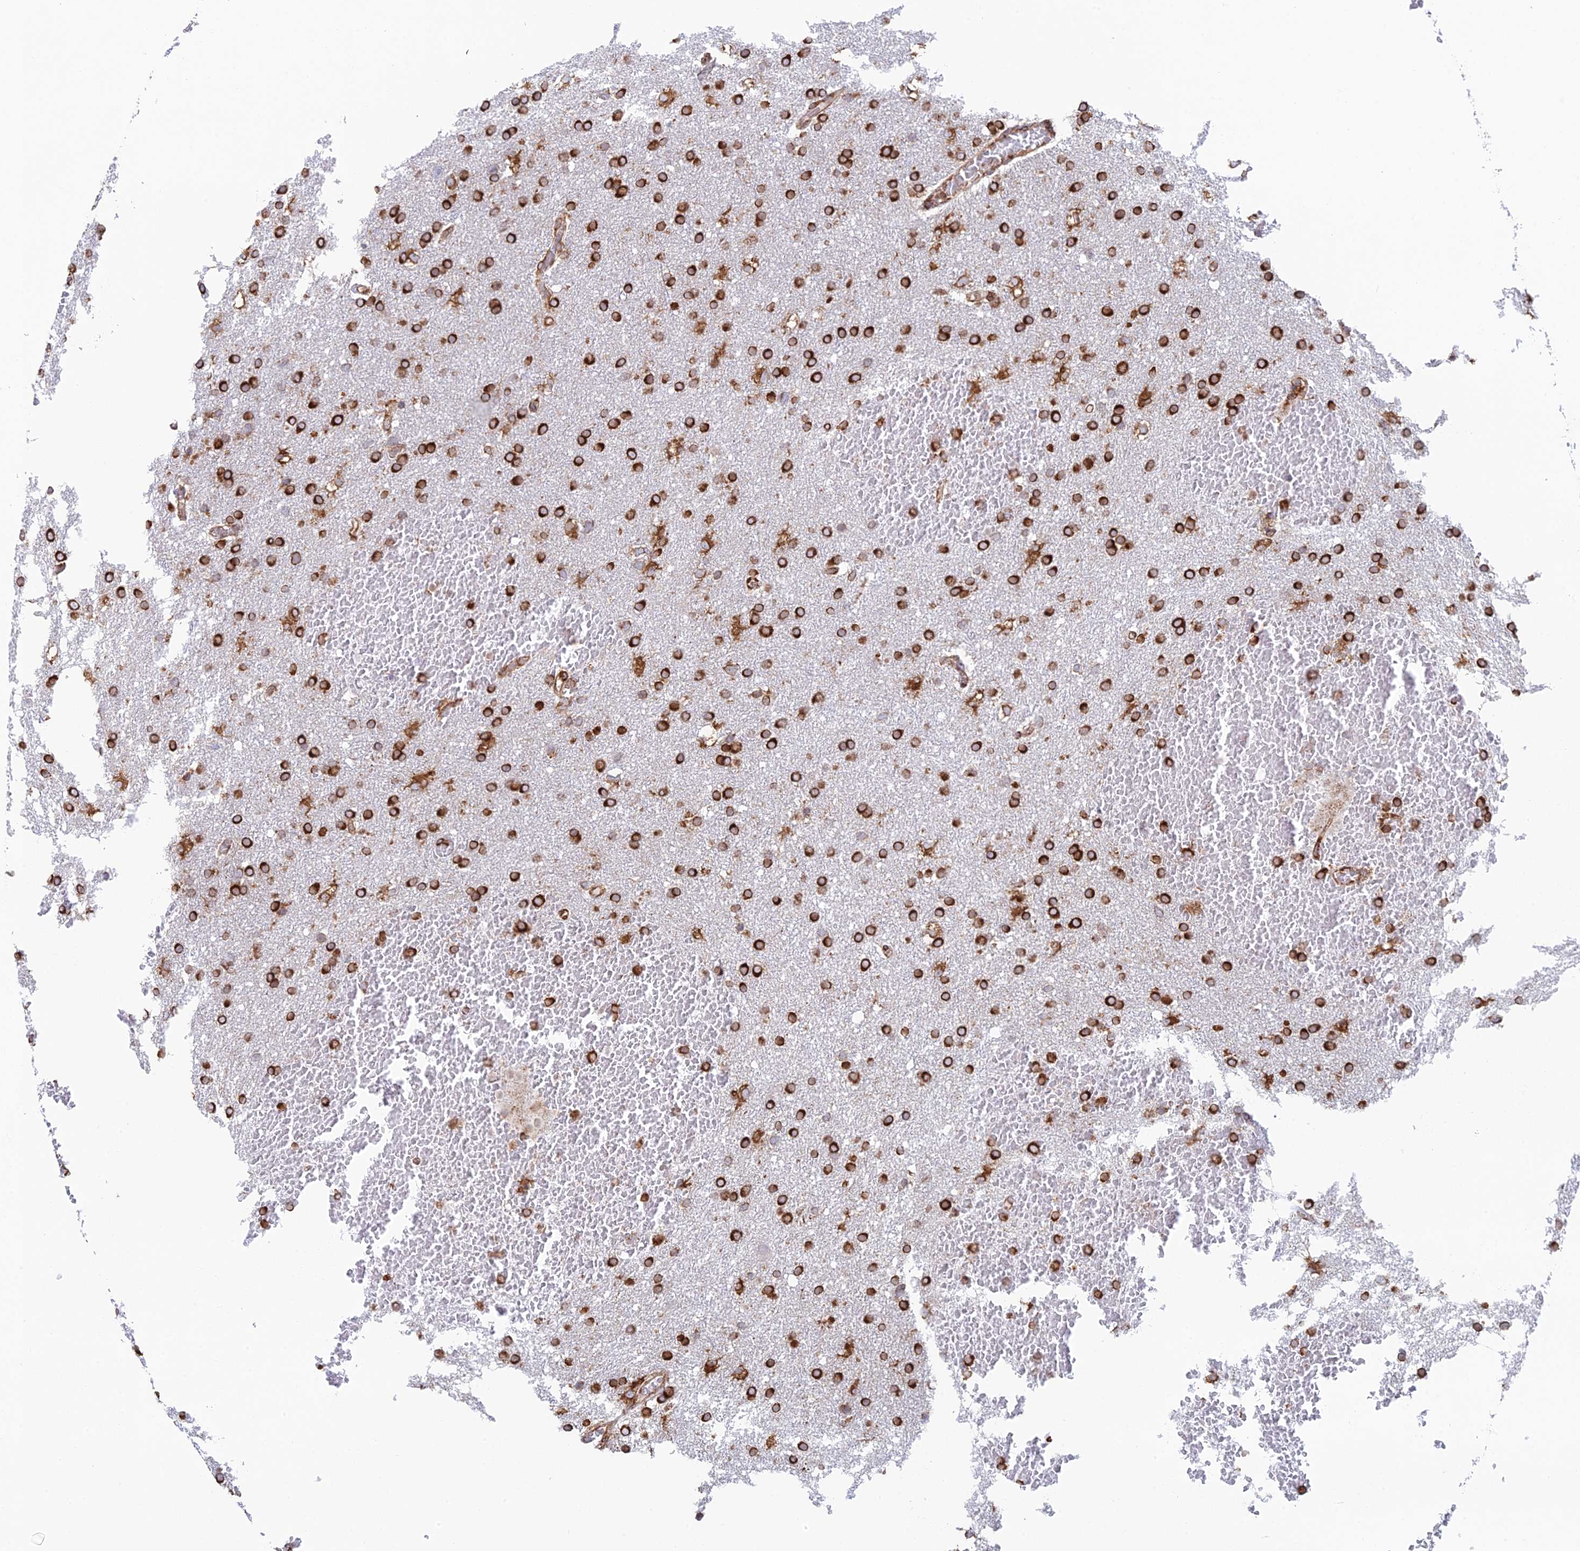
{"staining": {"intensity": "strong", "quantity": ">75%", "location": "cytoplasmic/membranous"}, "tissue": "glioma", "cell_type": "Tumor cells", "image_type": "cancer", "snomed": [{"axis": "morphology", "description": "Glioma, malignant, High grade"}, {"axis": "topography", "description": "Cerebral cortex"}], "caption": "Immunohistochemical staining of human glioma exhibits strong cytoplasmic/membranous protein expression in approximately >75% of tumor cells. The staining is performed using DAB (3,3'-diaminobenzidine) brown chromogen to label protein expression. The nuclei are counter-stained blue using hematoxylin.", "gene": "CCDC69", "patient": {"sex": "female", "age": 36}}